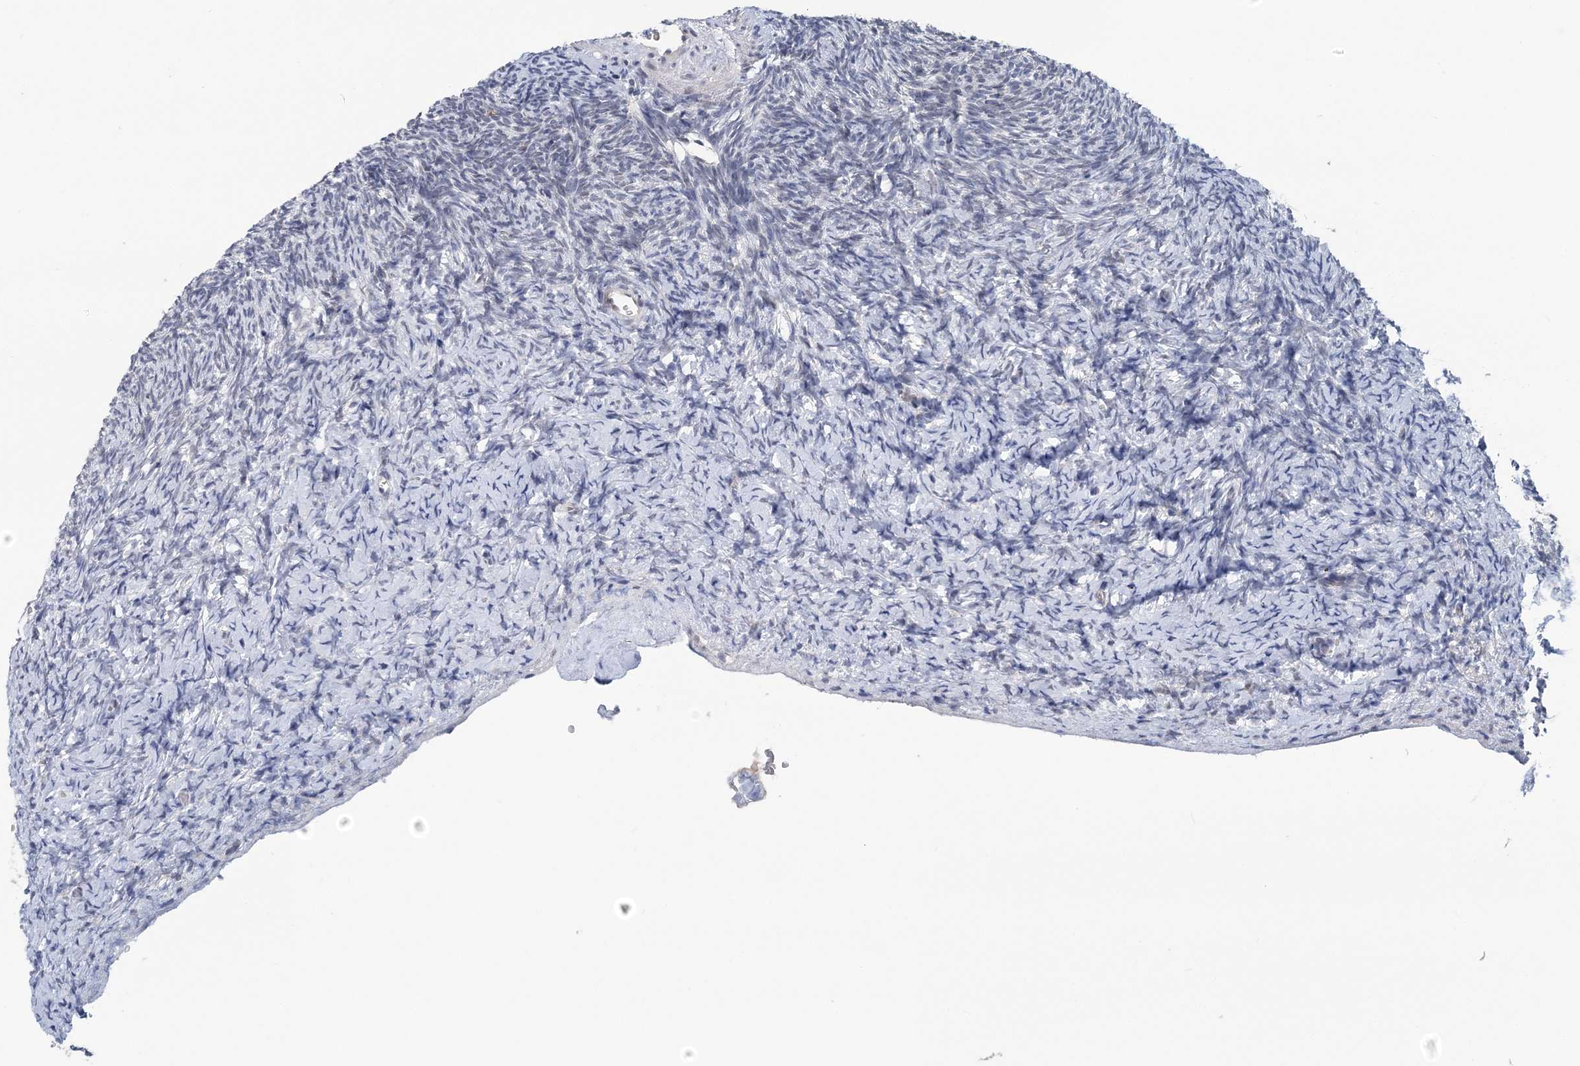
{"staining": {"intensity": "moderate", "quantity": "<25%", "location": "nuclear"}, "tissue": "ovary", "cell_type": "Ovarian stroma cells", "image_type": "normal", "snomed": [{"axis": "morphology", "description": "Normal tissue, NOS"}, {"axis": "topography", "description": "Ovary"}], "caption": "Unremarkable ovary was stained to show a protein in brown. There is low levels of moderate nuclear staining in about <25% of ovarian stroma cells.", "gene": "HYCC2", "patient": {"sex": "female", "age": 34}}